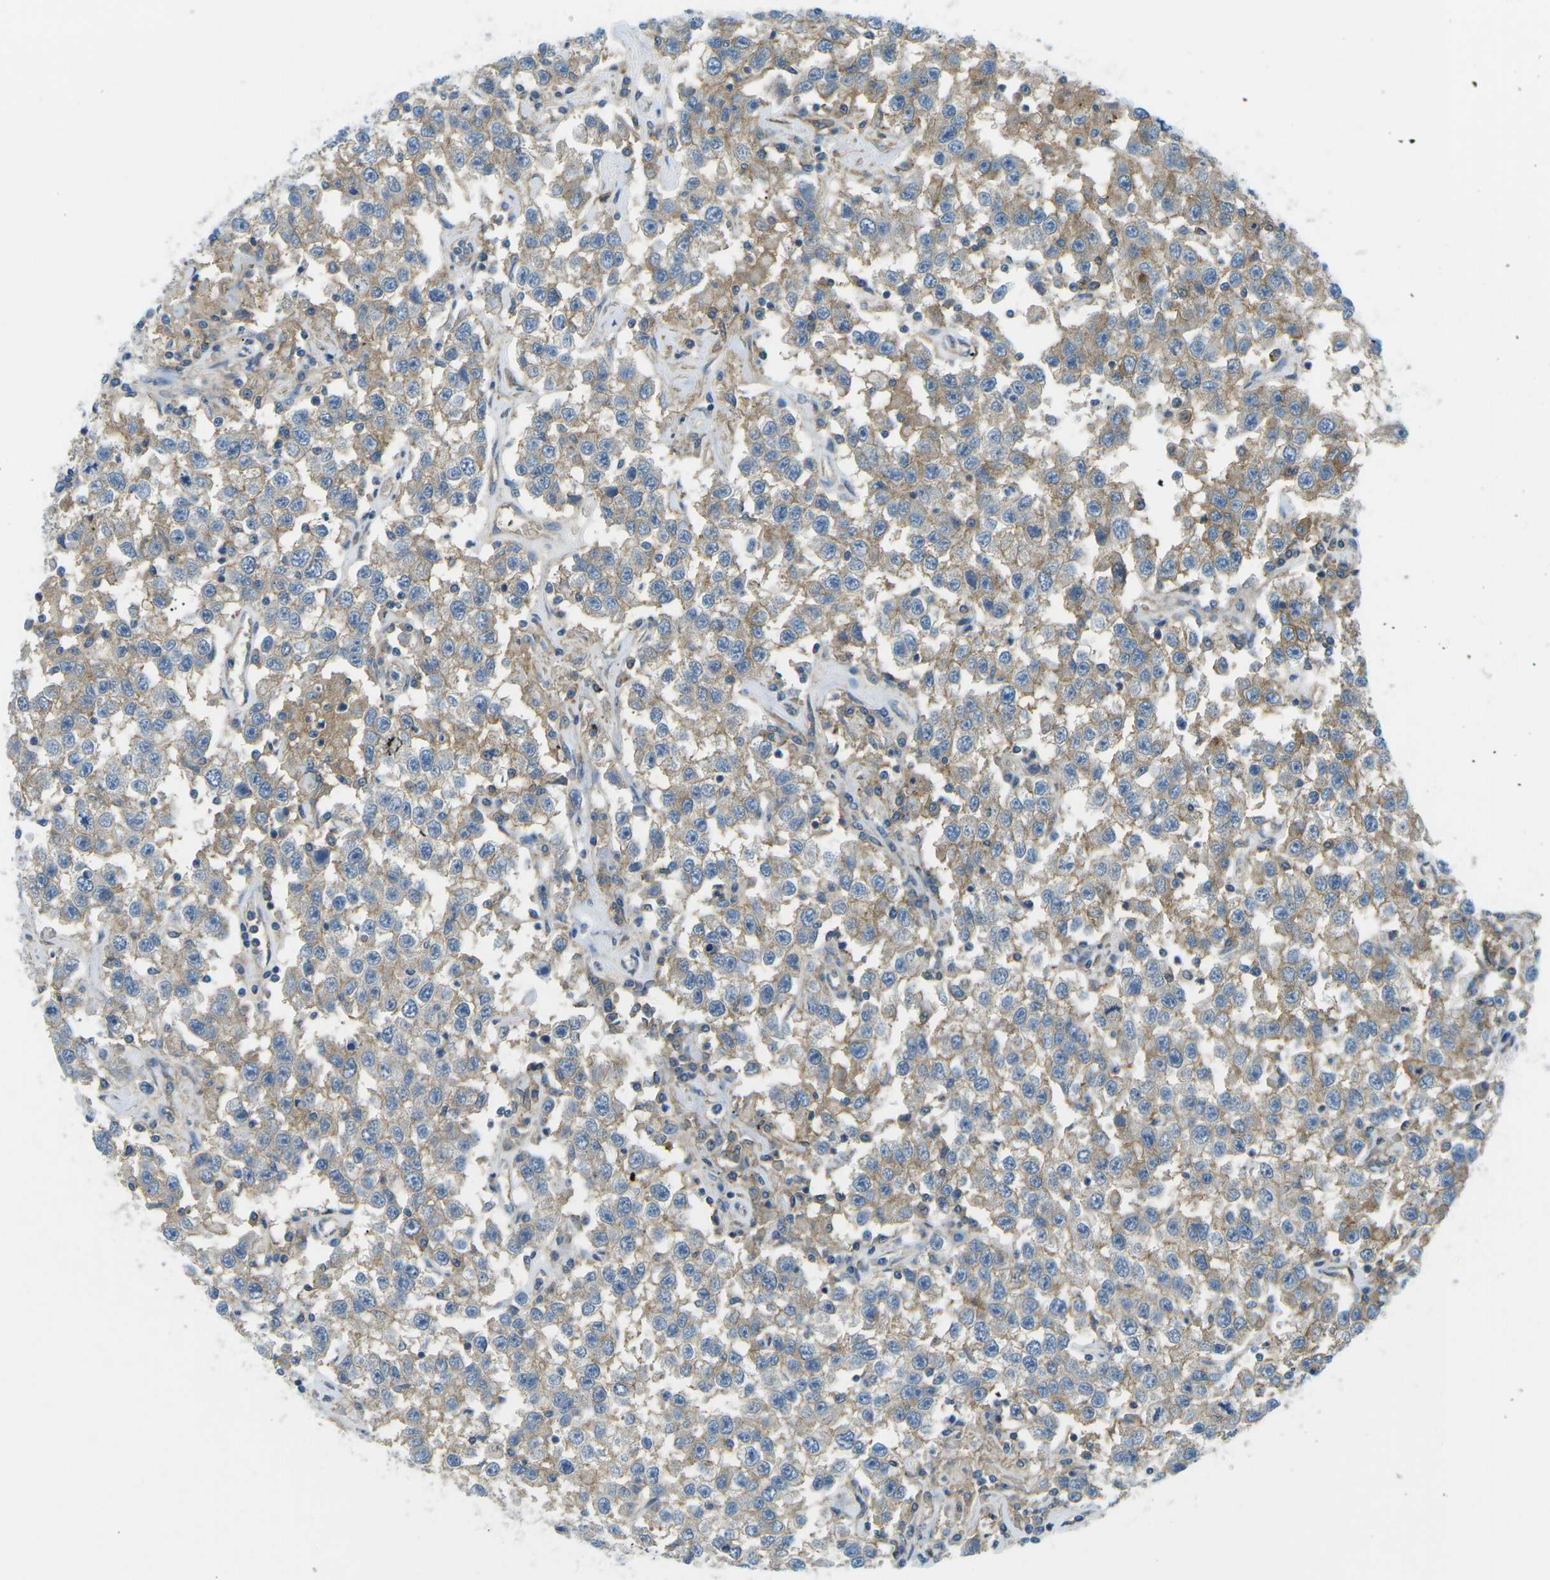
{"staining": {"intensity": "weak", "quantity": ">75%", "location": "cytoplasmic/membranous"}, "tissue": "testis cancer", "cell_type": "Tumor cells", "image_type": "cancer", "snomed": [{"axis": "morphology", "description": "Seminoma, NOS"}, {"axis": "topography", "description": "Testis"}], "caption": "DAB (3,3'-diaminobenzidine) immunohistochemical staining of testis seminoma exhibits weak cytoplasmic/membranous protein staining in approximately >75% of tumor cells.", "gene": "CD47", "patient": {"sex": "male", "age": 41}}